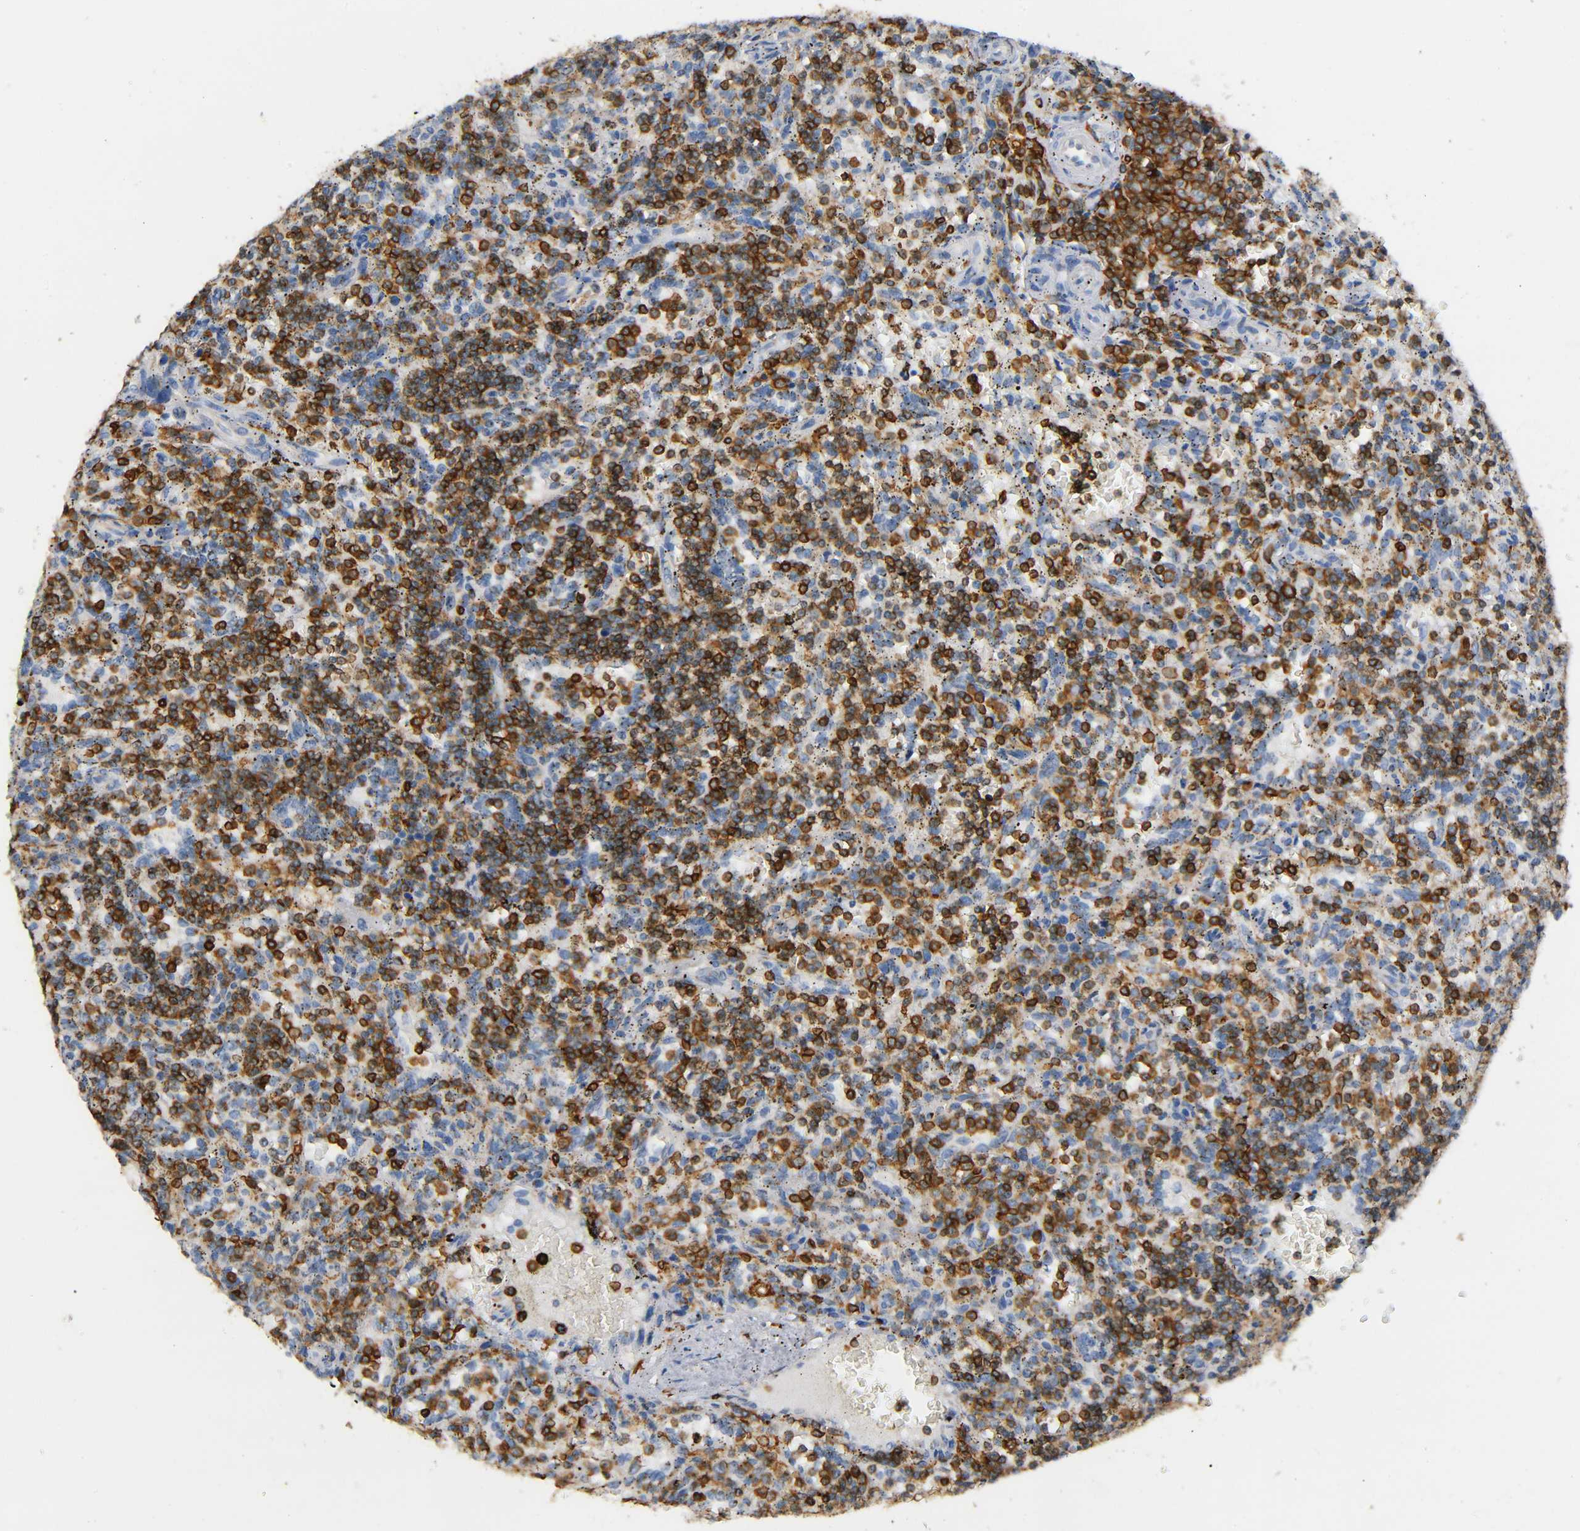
{"staining": {"intensity": "strong", "quantity": ">75%", "location": "cytoplasmic/membranous"}, "tissue": "lymphoma", "cell_type": "Tumor cells", "image_type": "cancer", "snomed": [{"axis": "morphology", "description": "Malignant lymphoma, non-Hodgkin's type, Low grade"}, {"axis": "topography", "description": "Spleen"}], "caption": "The histopathology image reveals a brown stain indicating the presence of a protein in the cytoplasmic/membranous of tumor cells in lymphoma.", "gene": "CAPN10", "patient": {"sex": "male", "age": 73}}